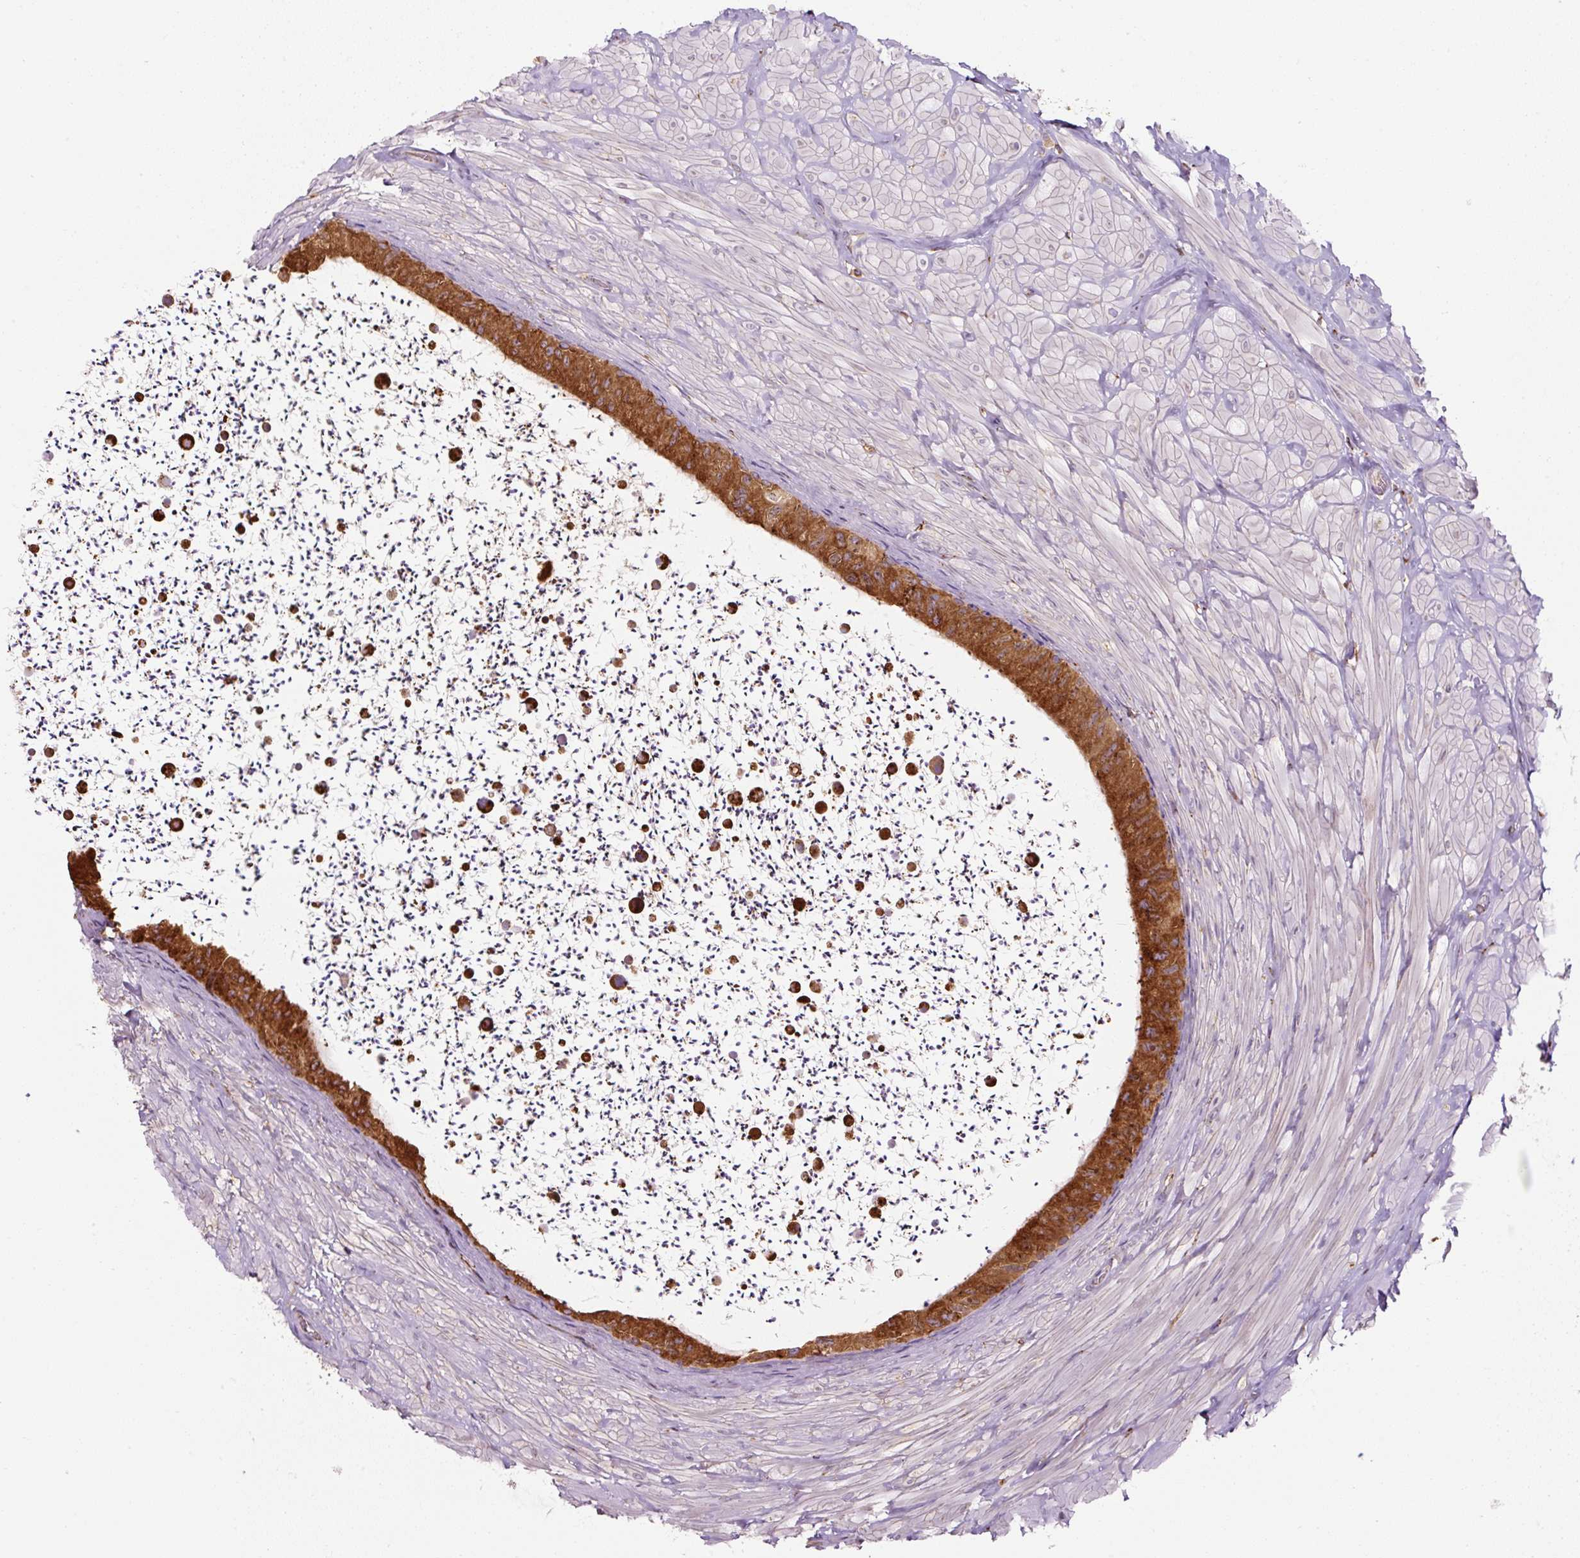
{"staining": {"intensity": "strong", "quantity": ">75%", "location": "cytoplasmic/membranous"}, "tissue": "epididymis", "cell_type": "Glandular cells", "image_type": "normal", "snomed": [{"axis": "morphology", "description": "Normal tissue, NOS"}, {"axis": "topography", "description": "Epididymis"}, {"axis": "topography", "description": "Peripheral nerve tissue"}], "caption": "Strong cytoplasmic/membranous expression for a protein is identified in approximately >75% of glandular cells of benign epididymis using IHC.", "gene": "PRKCSH", "patient": {"sex": "male", "age": 32}}